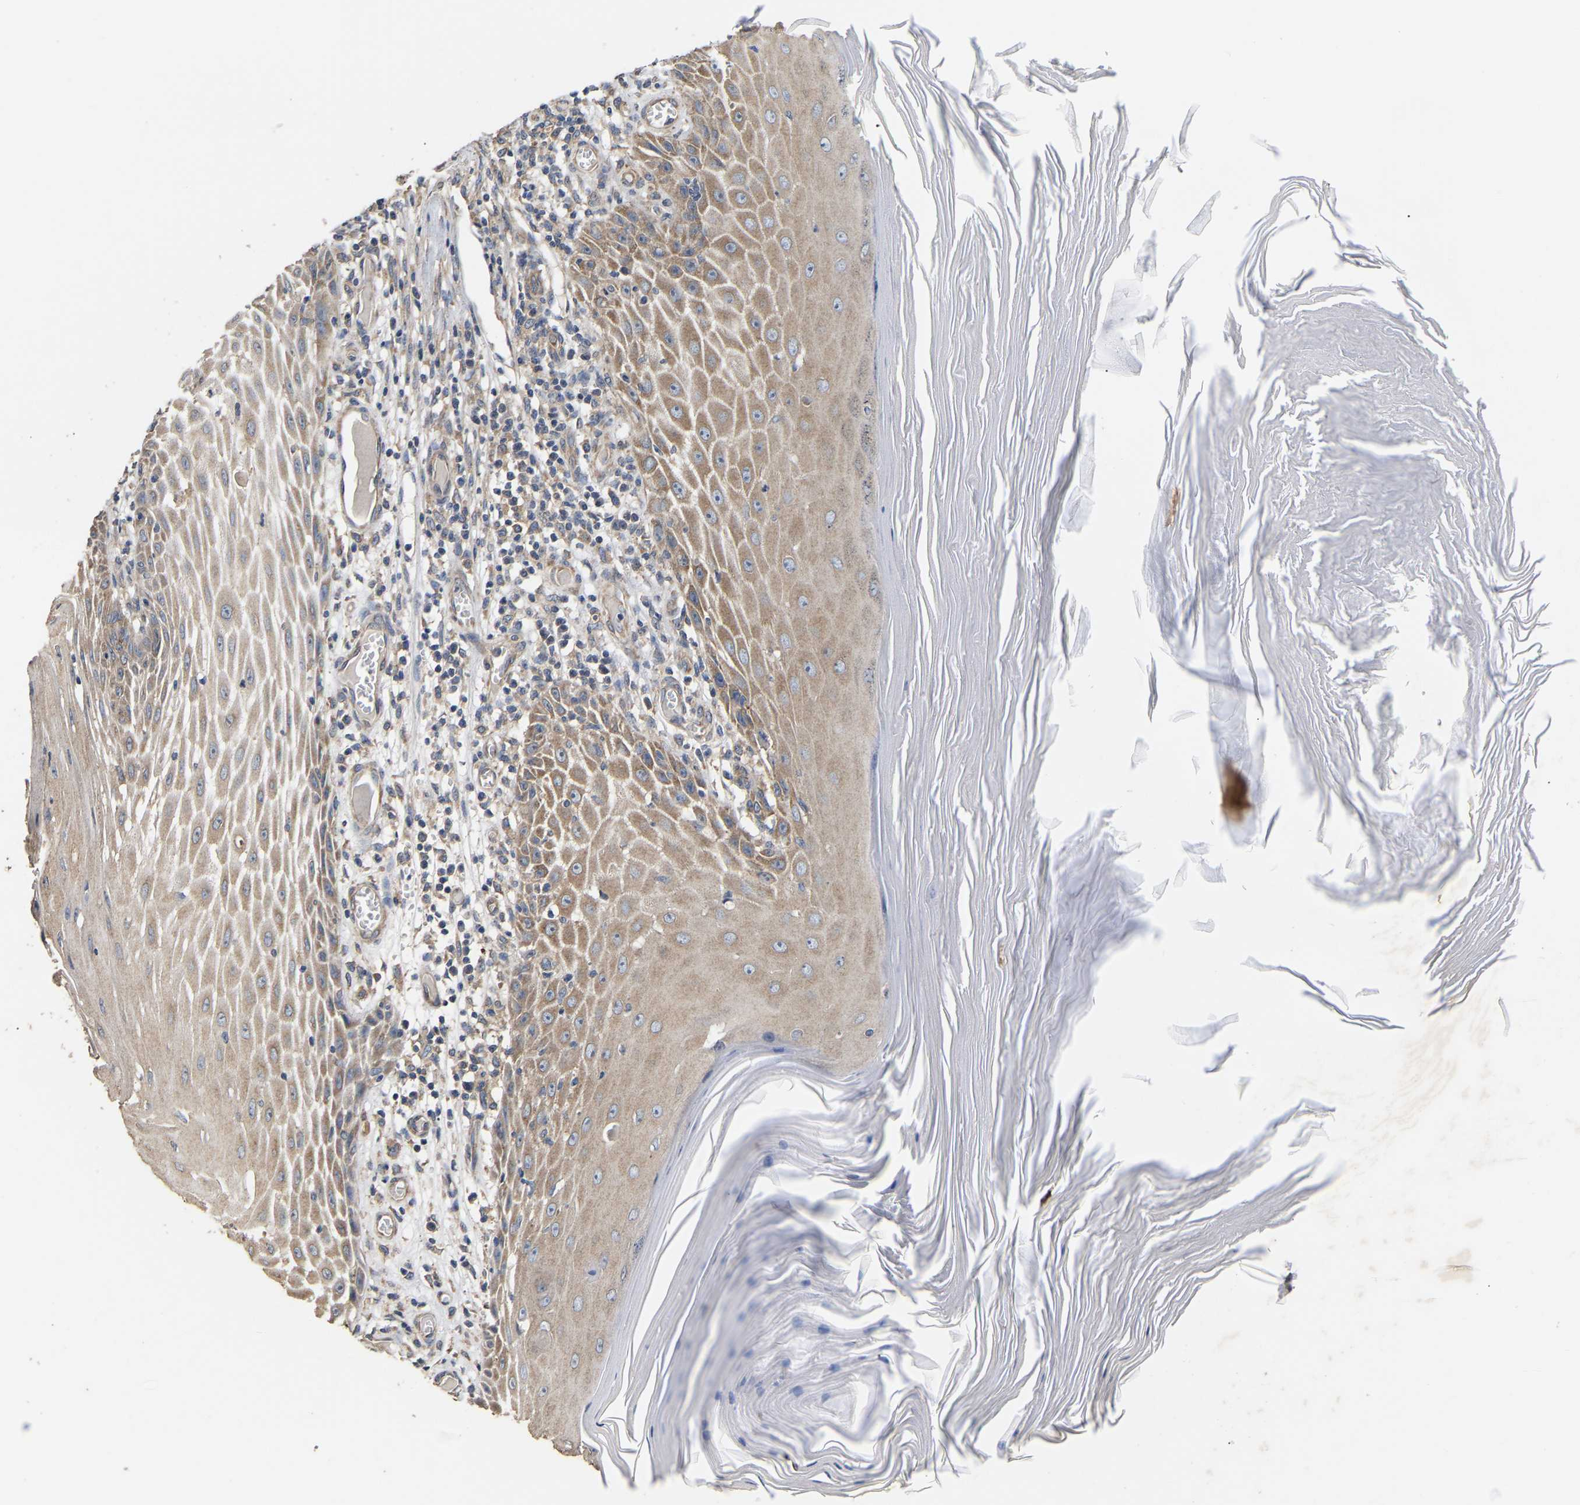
{"staining": {"intensity": "weak", "quantity": ">75%", "location": "cytoplasmic/membranous"}, "tissue": "skin cancer", "cell_type": "Tumor cells", "image_type": "cancer", "snomed": [{"axis": "morphology", "description": "Squamous cell carcinoma, NOS"}, {"axis": "topography", "description": "Skin"}], "caption": "Protein analysis of squamous cell carcinoma (skin) tissue exhibits weak cytoplasmic/membranous staining in approximately >75% of tumor cells. The staining was performed using DAB (3,3'-diaminobenzidine), with brown indicating positive protein expression. Nuclei are stained blue with hematoxylin.", "gene": "AIMP2", "patient": {"sex": "female", "age": 73}}